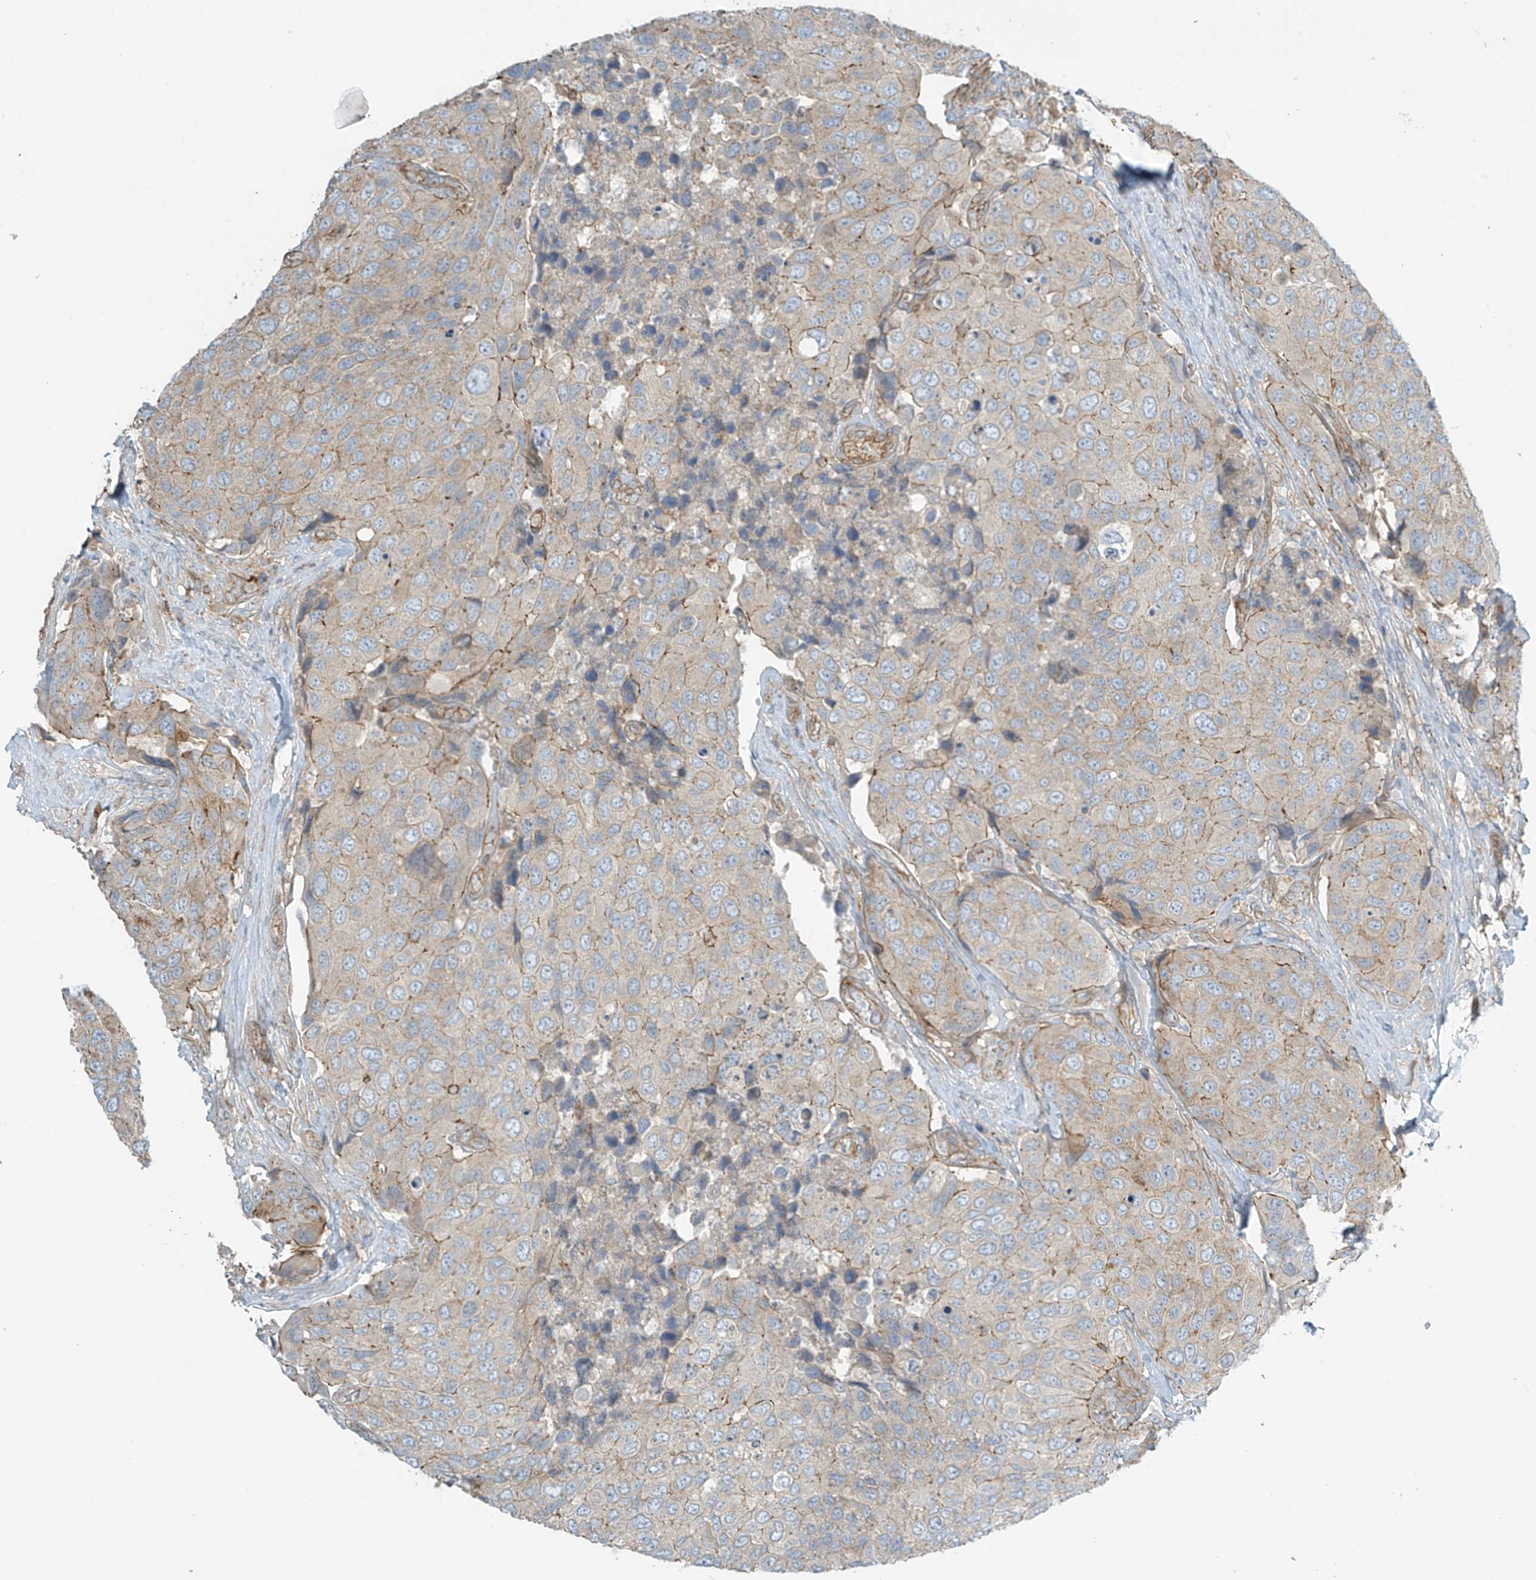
{"staining": {"intensity": "weak", "quantity": "25%-75%", "location": "cytoplasmic/membranous"}, "tissue": "urothelial cancer", "cell_type": "Tumor cells", "image_type": "cancer", "snomed": [{"axis": "morphology", "description": "Urothelial carcinoma, High grade"}, {"axis": "topography", "description": "Urinary bladder"}], "caption": "Urothelial cancer was stained to show a protein in brown. There is low levels of weak cytoplasmic/membranous positivity in approximately 25%-75% of tumor cells.", "gene": "SLC9A2", "patient": {"sex": "male", "age": 74}}